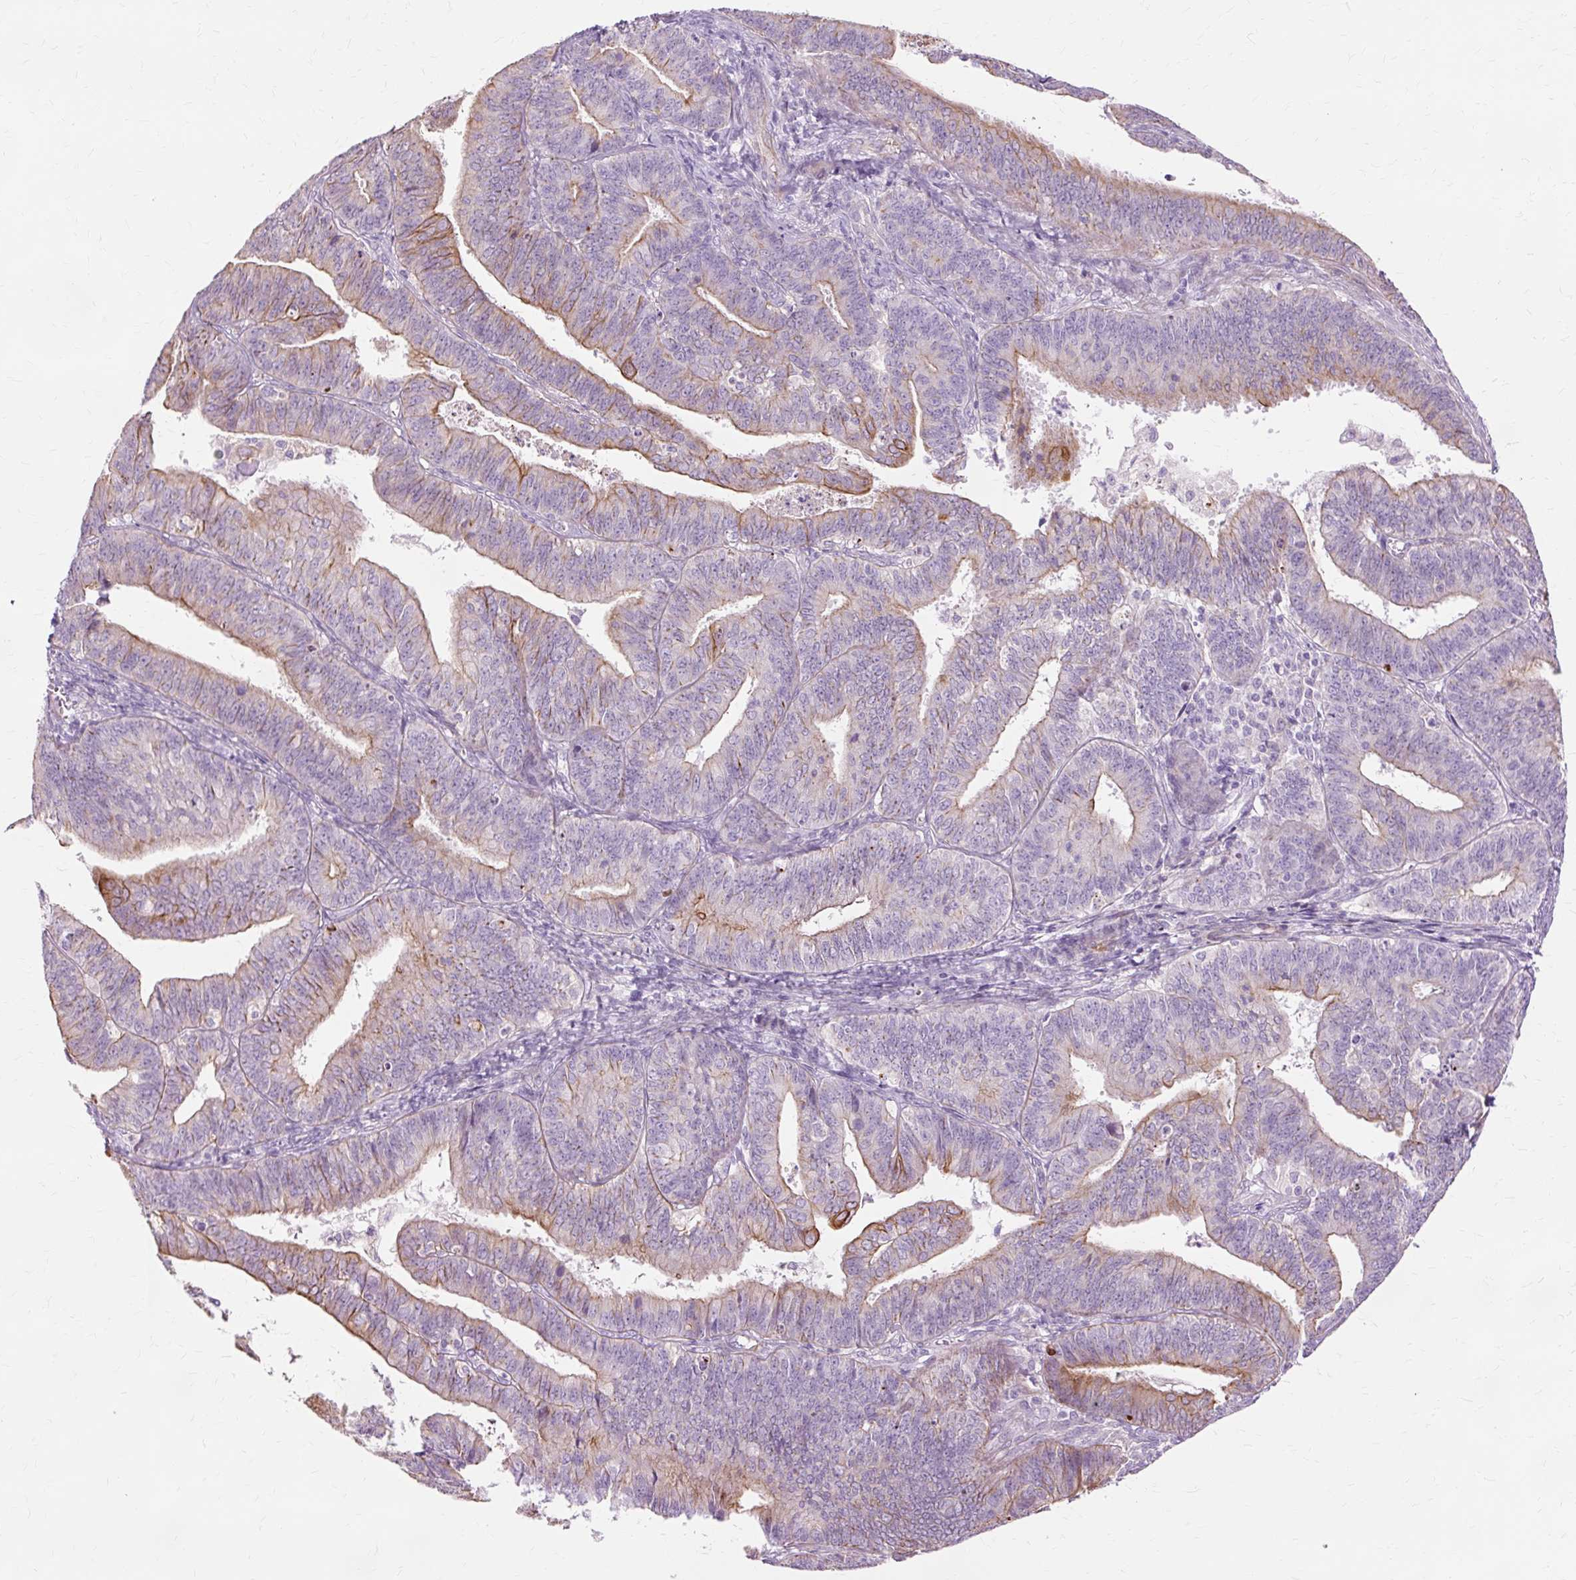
{"staining": {"intensity": "moderate", "quantity": "<25%", "location": "cytoplasmic/membranous"}, "tissue": "endometrial cancer", "cell_type": "Tumor cells", "image_type": "cancer", "snomed": [{"axis": "morphology", "description": "Adenocarcinoma, NOS"}, {"axis": "topography", "description": "Endometrium"}], "caption": "Moderate cytoplasmic/membranous staining for a protein is seen in approximately <25% of tumor cells of adenocarcinoma (endometrial) using immunohistochemistry (IHC).", "gene": "DCTN4", "patient": {"sex": "female", "age": 73}}